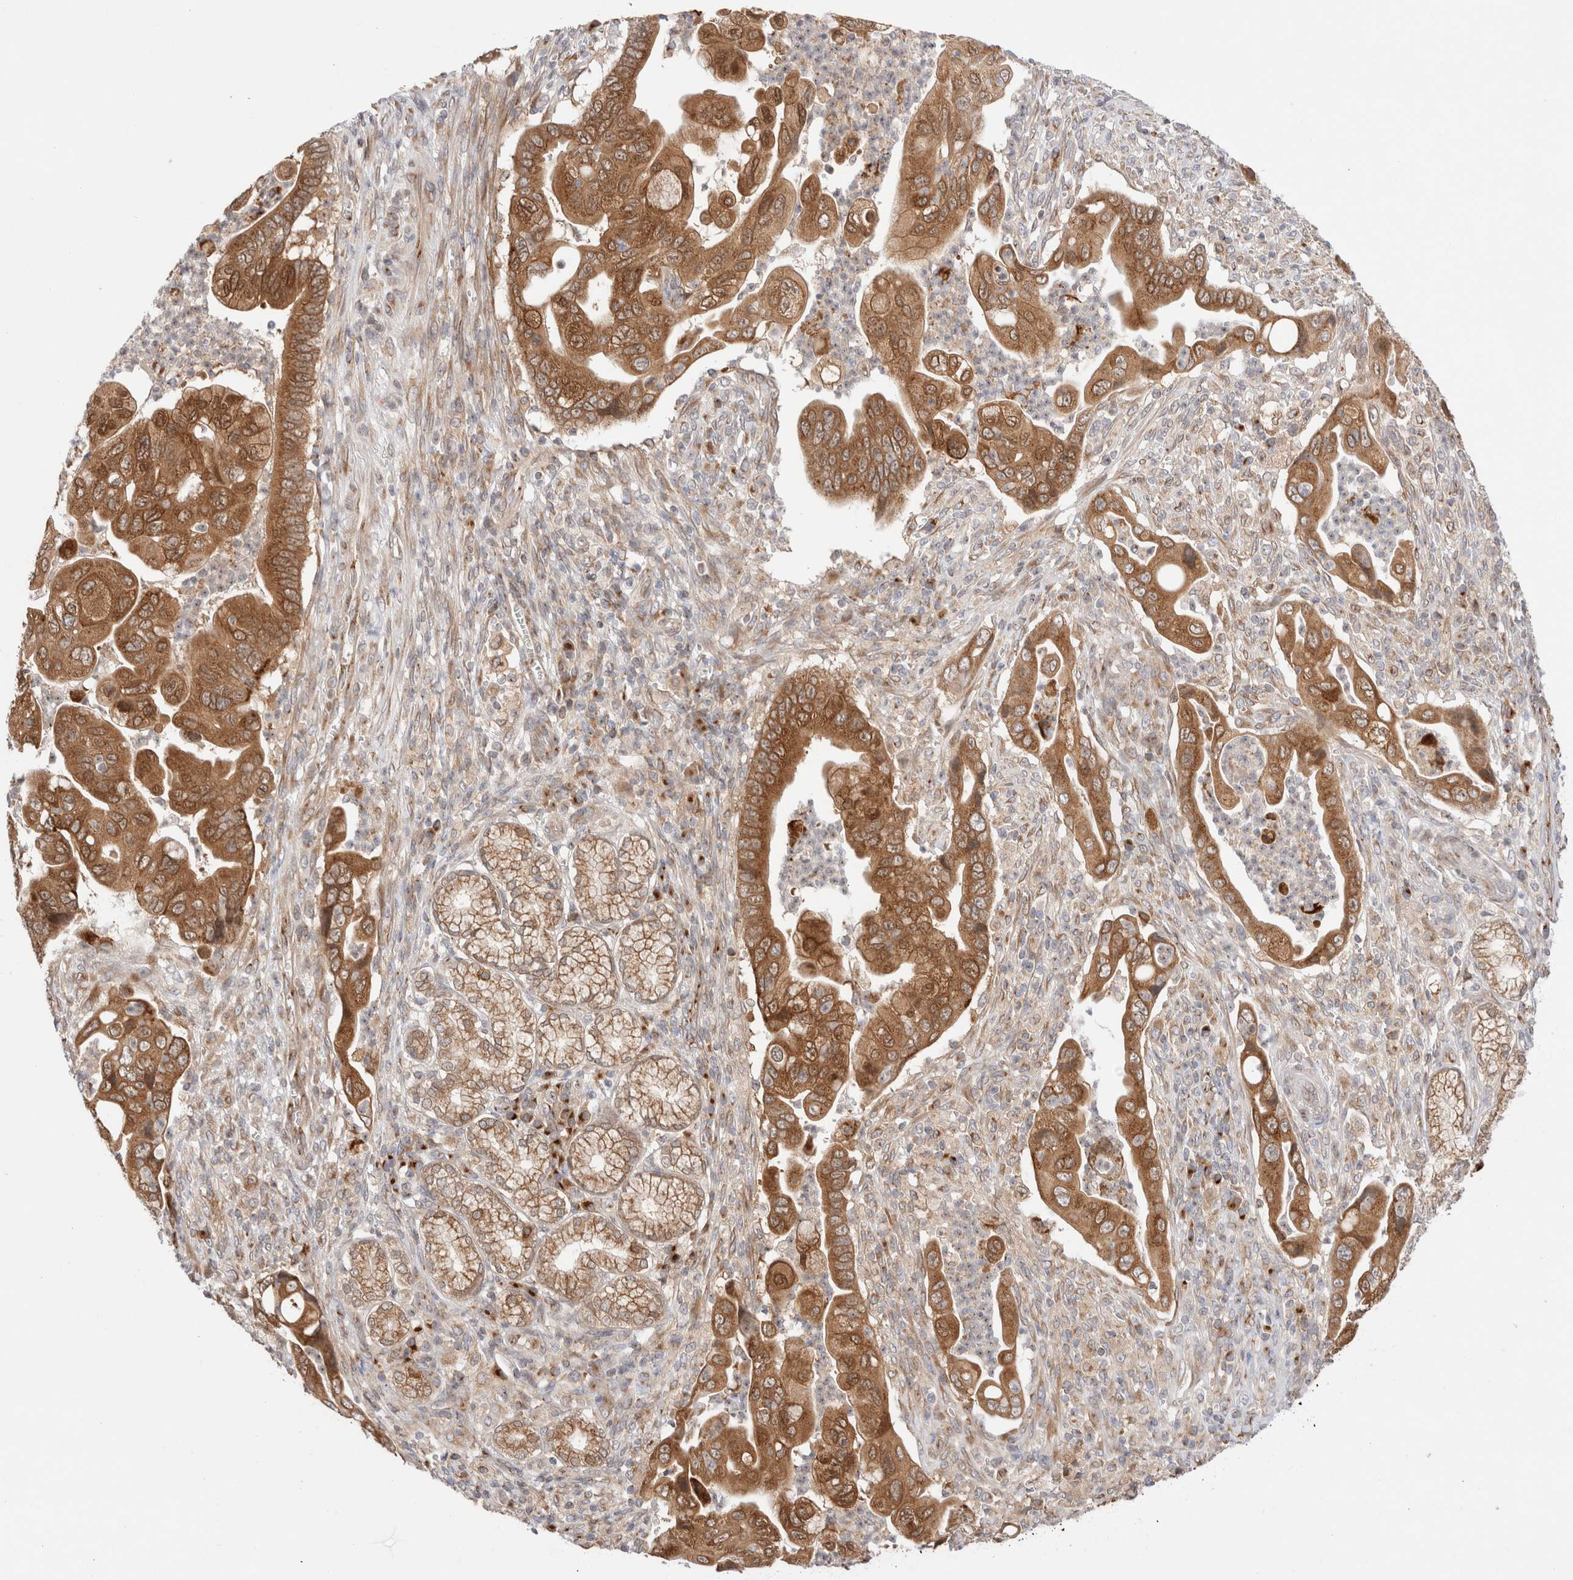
{"staining": {"intensity": "moderate", "quantity": ">75%", "location": "cytoplasmic/membranous,nuclear"}, "tissue": "pancreatic cancer", "cell_type": "Tumor cells", "image_type": "cancer", "snomed": [{"axis": "morphology", "description": "Adenocarcinoma, NOS"}, {"axis": "topography", "description": "Pancreas"}], "caption": "About >75% of tumor cells in adenocarcinoma (pancreatic) exhibit moderate cytoplasmic/membranous and nuclear protein expression as visualized by brown immunohistochemical staining.", "gene": "LMAN2L", "patient": {"sex": "male", "age": 78}}